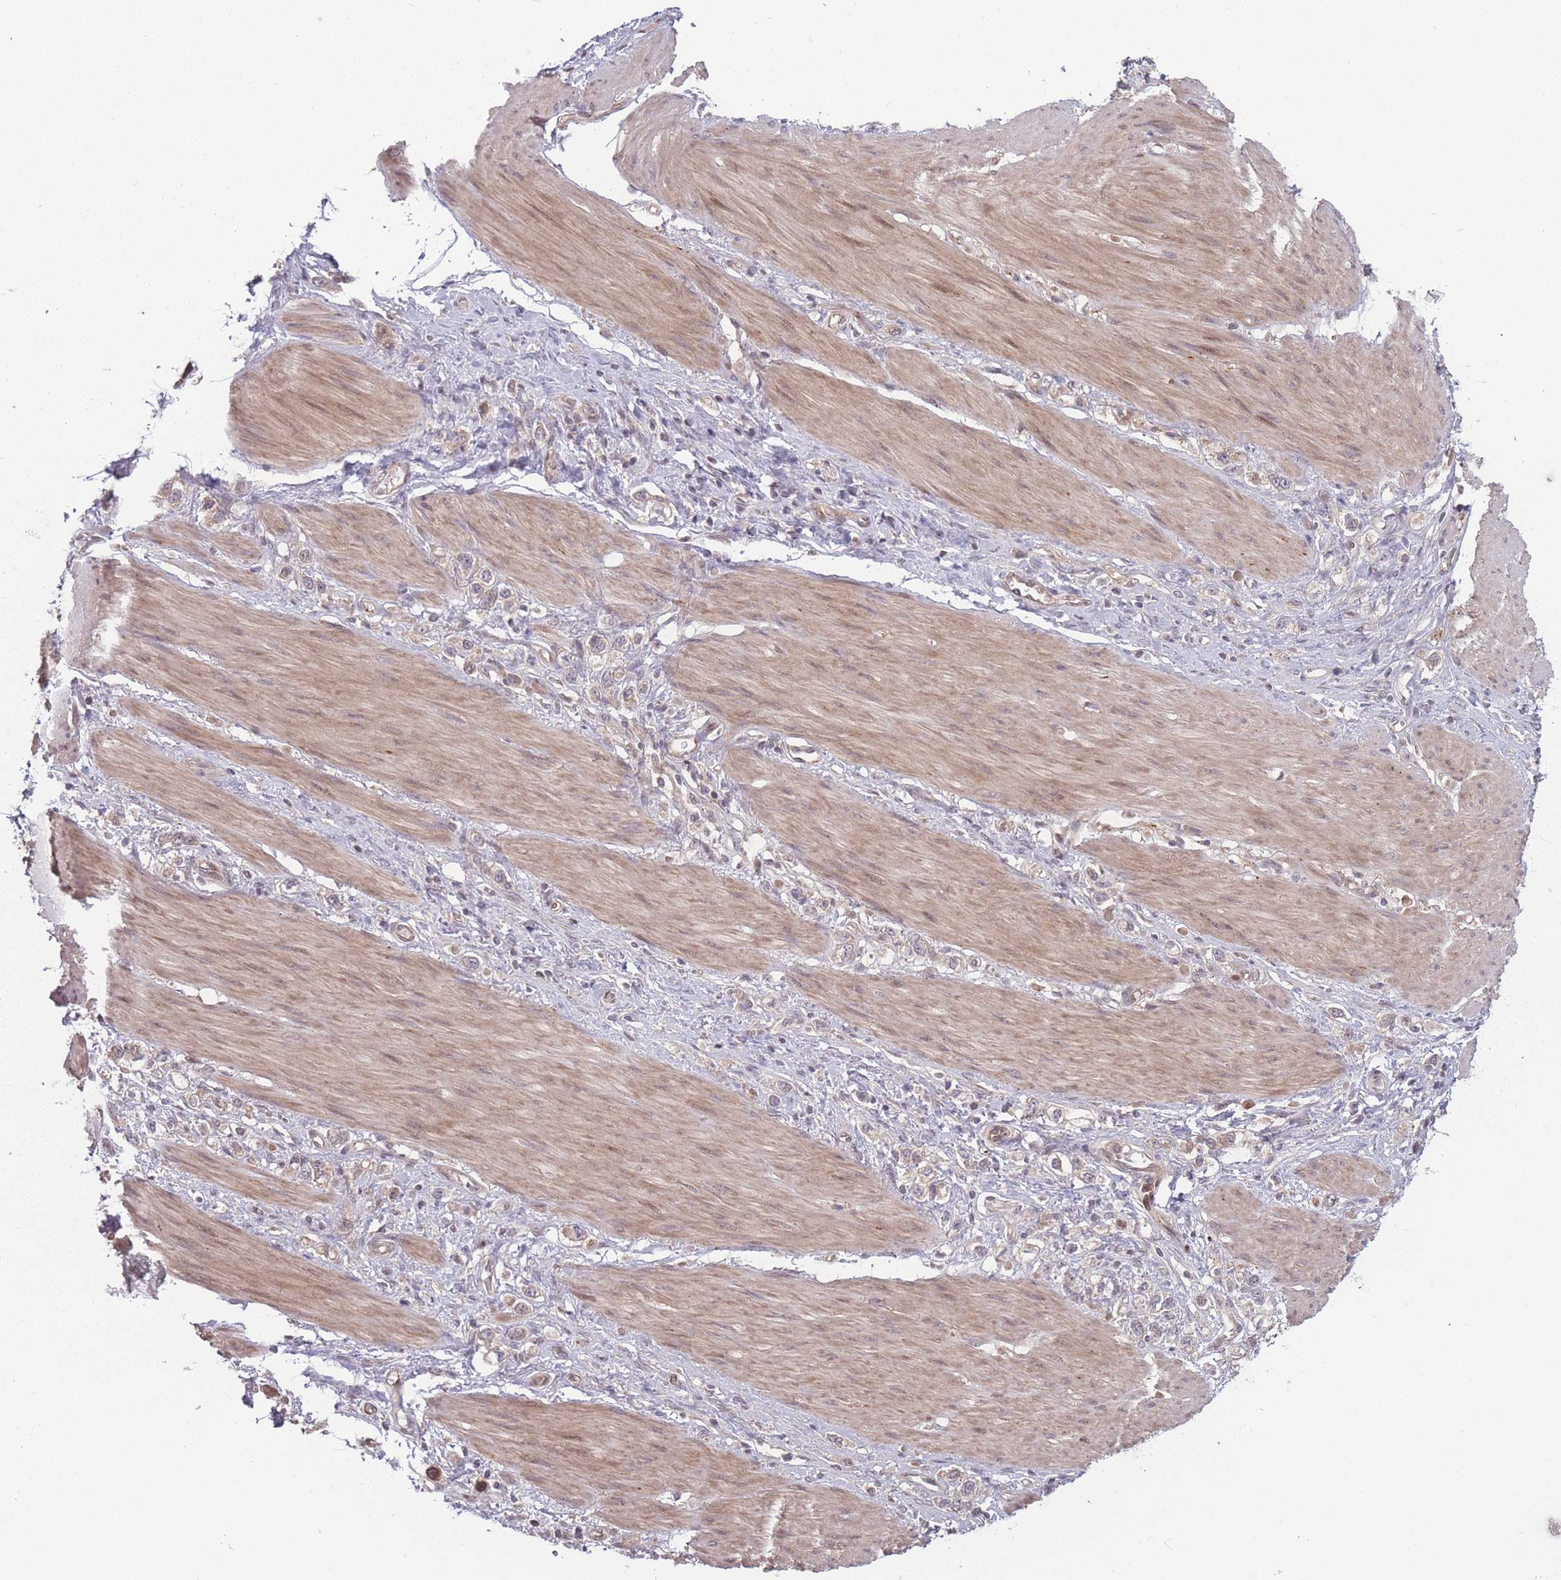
{"staining": {"intensity": "weak", "quantity": "<25%", "location": "cytoplasmic/membranous"}, "tissue": "stomach cancer", "cell_type": "Tumor cells", "image_type": "cancer", "snomed": [{"axis": "morphology", "description": "Adenocarcinoma, NOS"}, {"axis": "topography", "description": "Stomach"}], "caption": "Tumor cells are negative for brown protein staining in stomach adenocarcinoma.", "gene": "RPS18", "patient": {"sex": "female", "age": 65}}